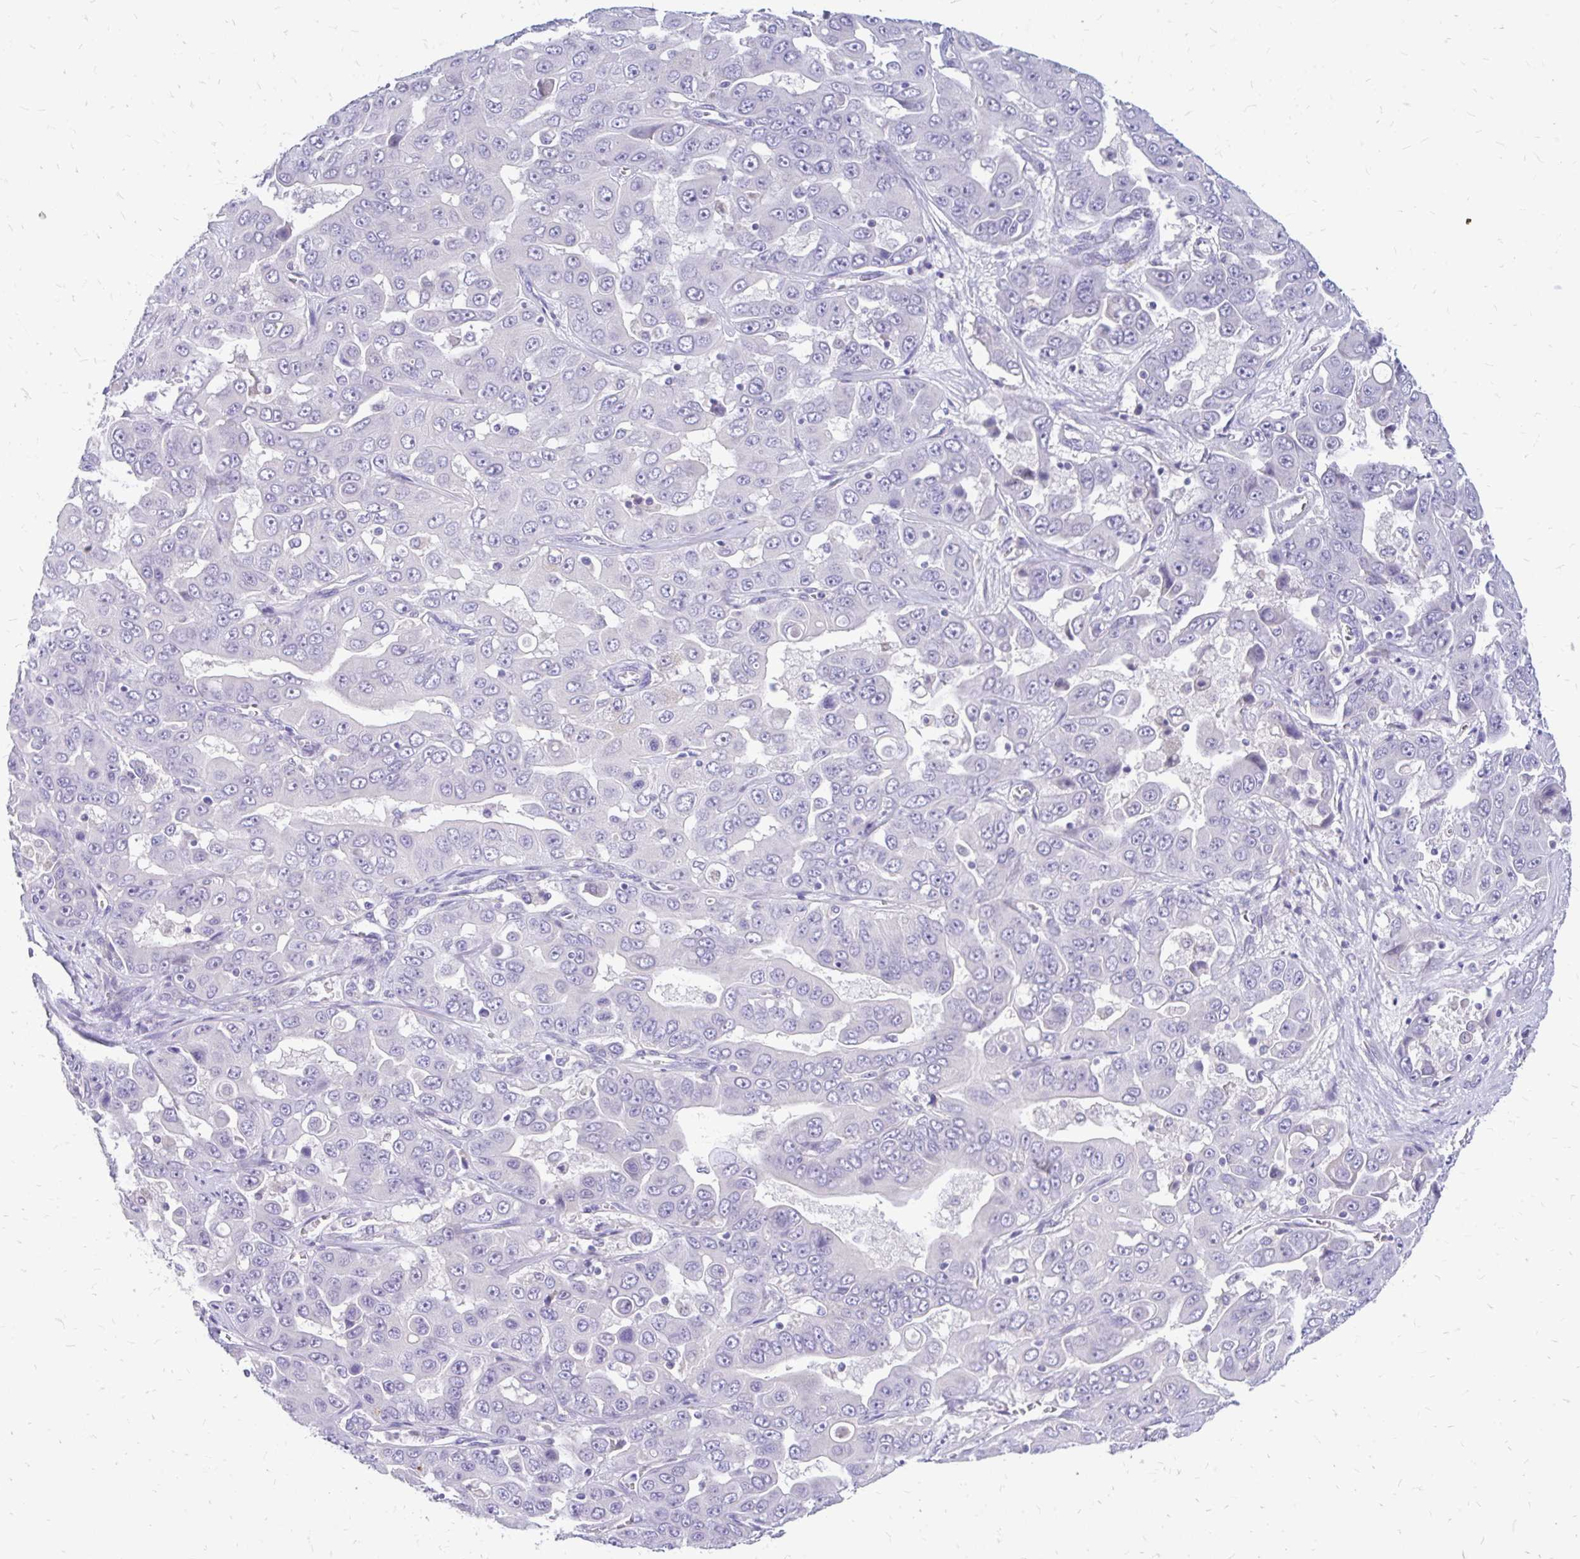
{"staining": {"intensity": "negative", "quantity": "none", "location": "none"}, "tissue": "liver cancer", "cell_type": "Tumor cells", "image_type": "cancer", "snomed": [{"axis": "morphology", "description": "Cholangiocarcinoma"}, {"axis": "topography", "description": "Liver"}], "caption": "This is an IHC image of human cholangiocarcinoma (liver). There is no staining in tumor cells.", "gene": "MAP1LC3A", "patient": {"sex": "female", "age": 52}}